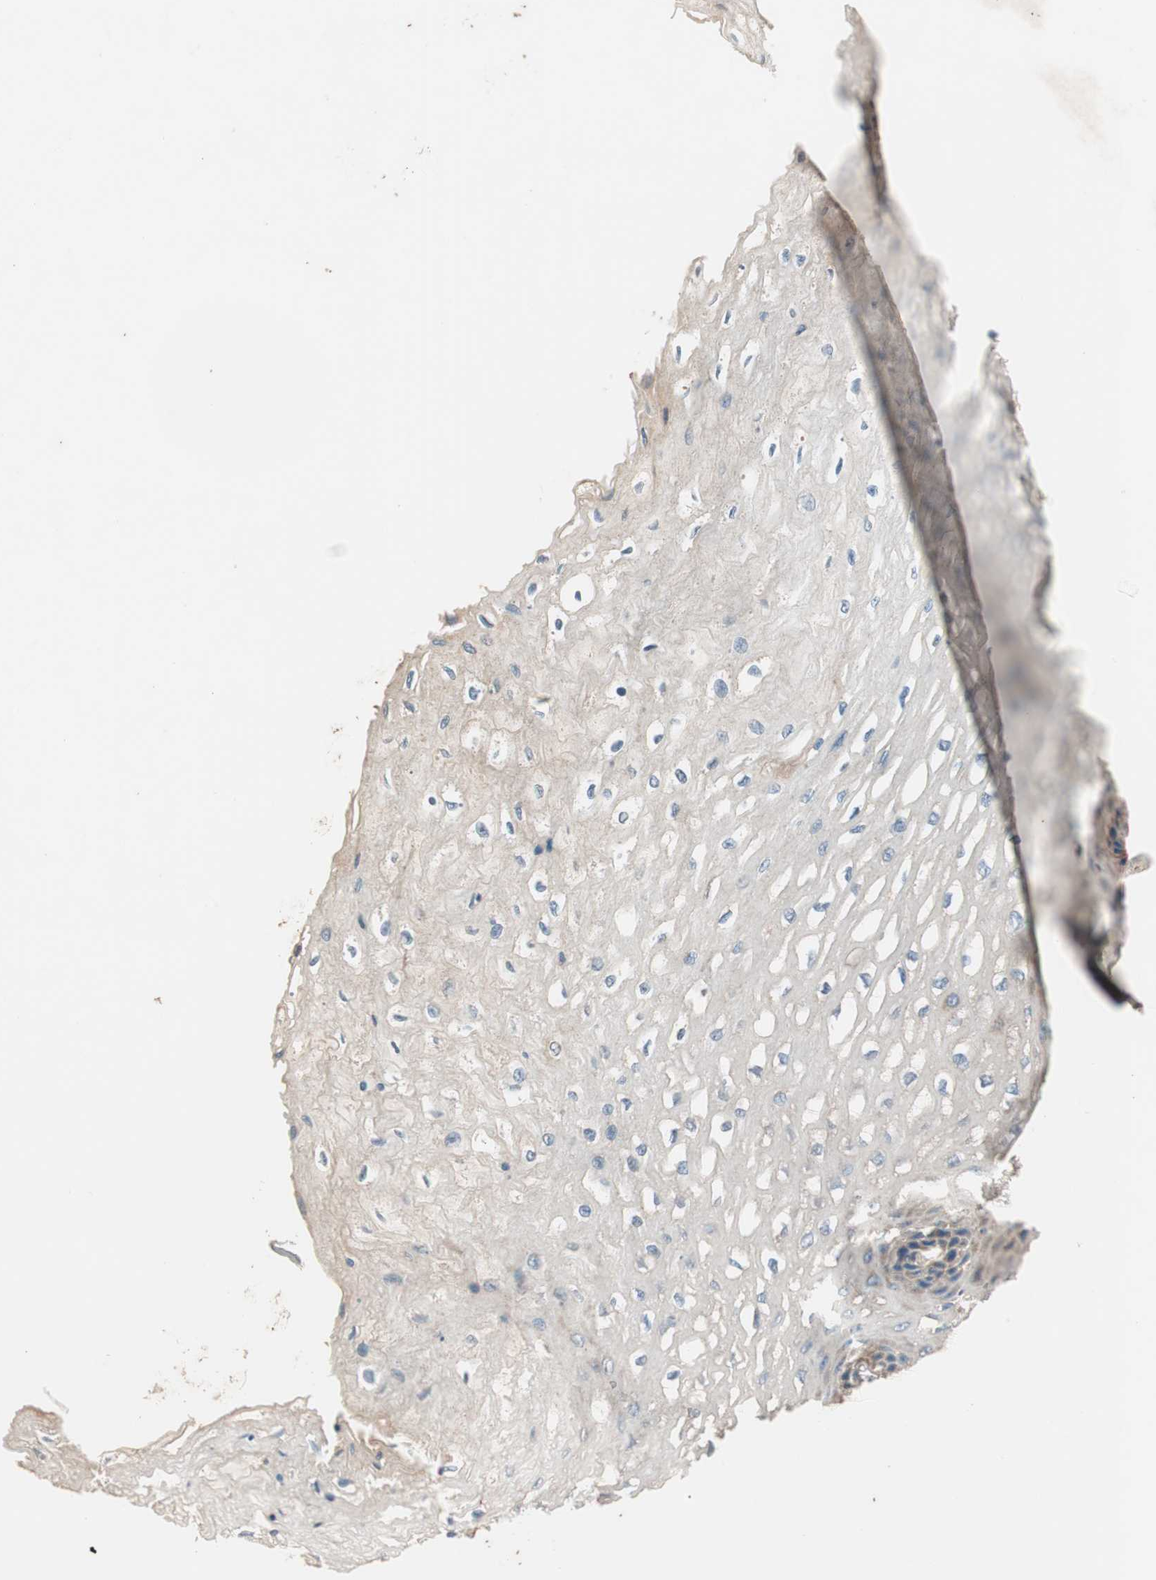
{"staining": {"intensity": "moderate", "quantity": "<25%", "location": "cytoplasmic/membranous"}, "tissue": "esophagus", "cell_type": "Squamous epithelial cells", "image_type": "normal", "snomed": [{"axis": "morphology", "description": "Normal tissue, NOS"}, {"axis": "topography", "description": "Esophagus"}], "caption": "Normal esophagus displays moderate cytoplasmic/membranous positivity in approximately <25% of squamous epithelial cells, visualized by immunohistochemistry.", "gene": "HPN", "patient": {"sex": "female", "age": 72}}